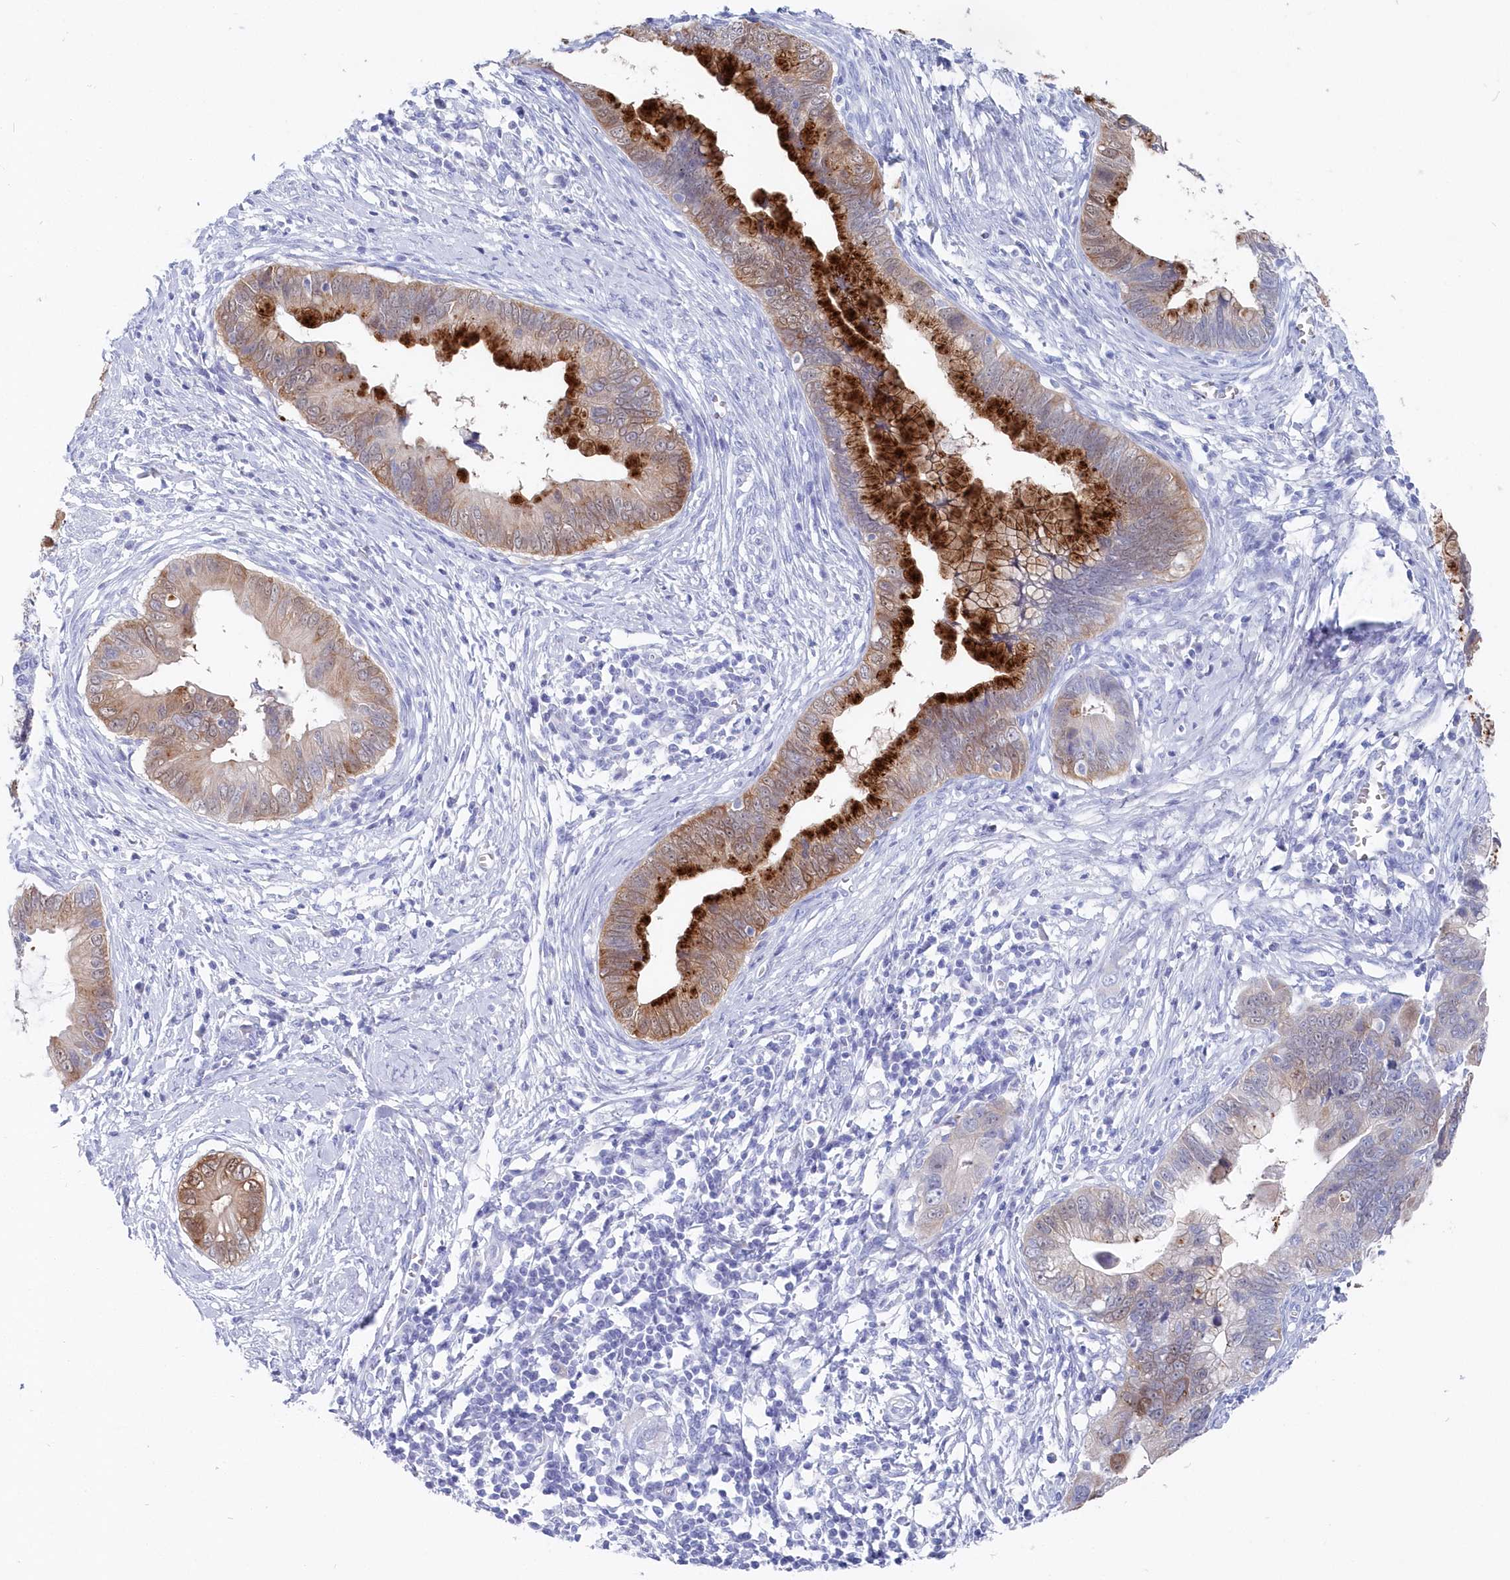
{"staining": {"intensity": "strong", "quantity": "25%-75%", "location": "cytoplasmic/membranous"}, "tissue": "cervical cancer", "cell_type": "Tumor cells", "image_type": "cancer", "snomed": [{"axis": "morphology", "description": "Adenocarcinoma, NOS"}, {"axis": "topography", "description": "Cervix"}], "caption": "This micrograph demonstrates immunohistochemistry staining of human cervical cancer, with high strong cytoplasmic/membranous positivity in approximately 25%-75% of tumor cells.", "gene": "CSNK1G2", "patient": {"sex": "female", "age": 44}}